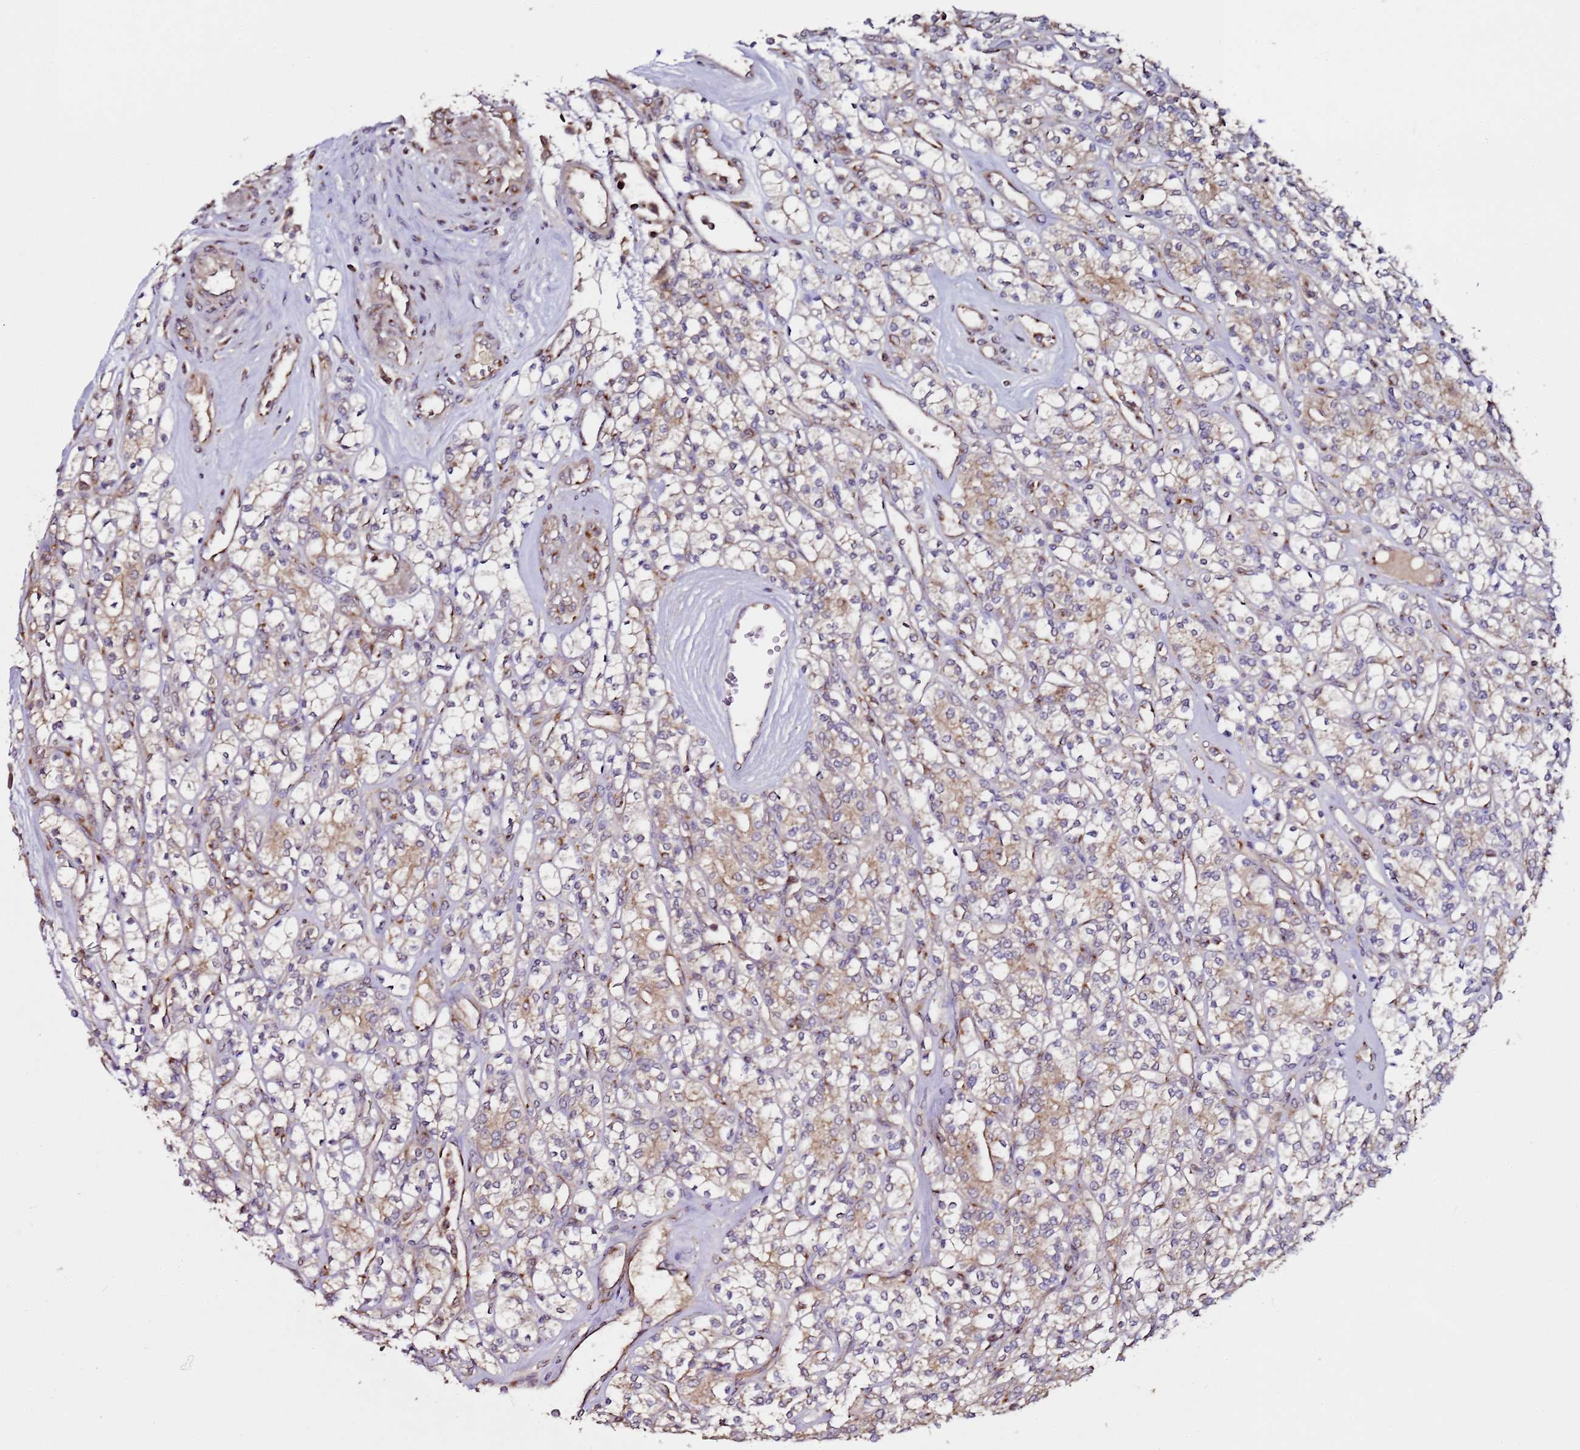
{"staining": {"intensity": "weak", "quantity": "<25%", "location": "cytoplasmic/membranous"}, "tissue": "renal cancer", "cell_type": "Tumor cells", "image_type": "cancer", "snomed": [{"axis": "morphology", "description": "Adenocarcinoma, NOS"}, {"axis": "topography", "description": "Kidney"}], "caption": "The photomicrograph displays no staining of tumor cells in renal cancer (adenocarcinoma). The staining was performed using DAB to visualize the protein expression in brown, while the nuclei were stained in blue with hematoxylin (Magnification: 20x).", "gene": "MRPL49", "patient": {"sex": "male", "age": 77}}